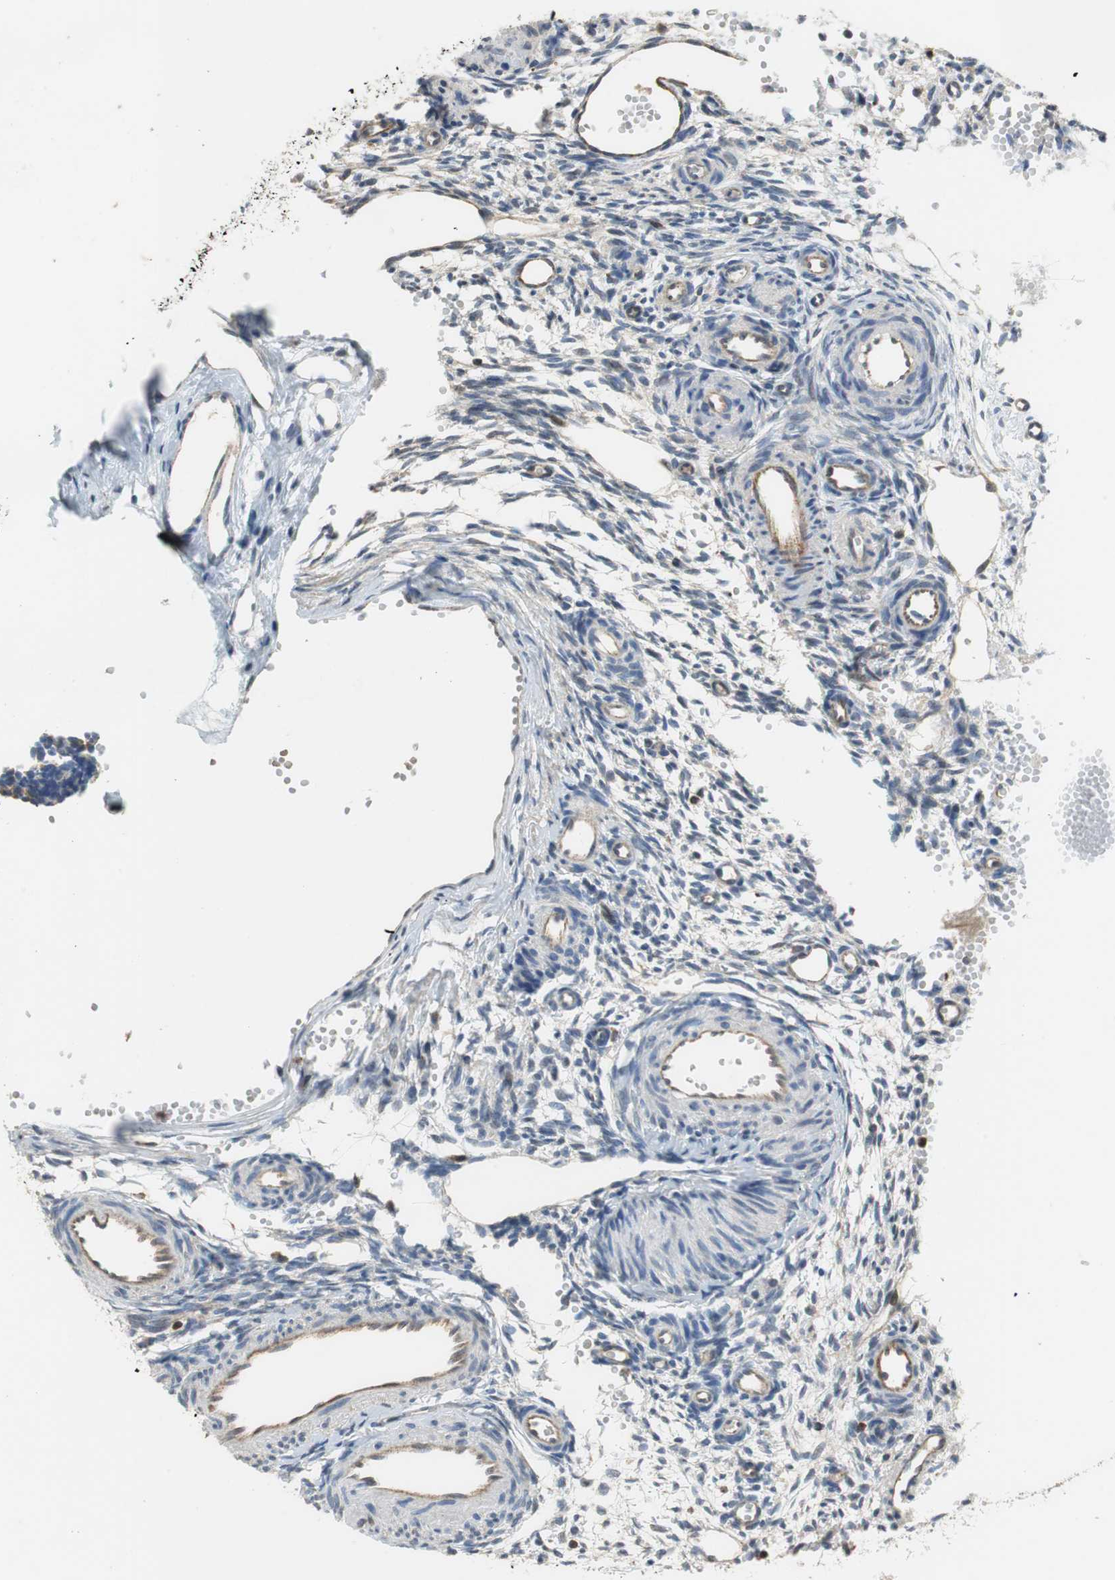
{"staining": {"intensity": "weak", "quantity": "25%-75%", "location": "cytoplasmic/membranous"}, "tissue": "ovary", "cell_type": "Follicle cells", "image_type": "normal", "snomed": [{"axis": "morphology", "description": "Normal tissue, NOS"}, {"axis": "topography", "description": "Ovary"}], "caption": "Ovary stained for a protein displays weak cytoplasmic/membranous positivity in follicle cells. Immunohistochemistry (ihc) stains the protein of interest in brown and the nuclei are stained blue.", "gene": "GSDMD", "patient": {"sex": "female", "age": 35}}